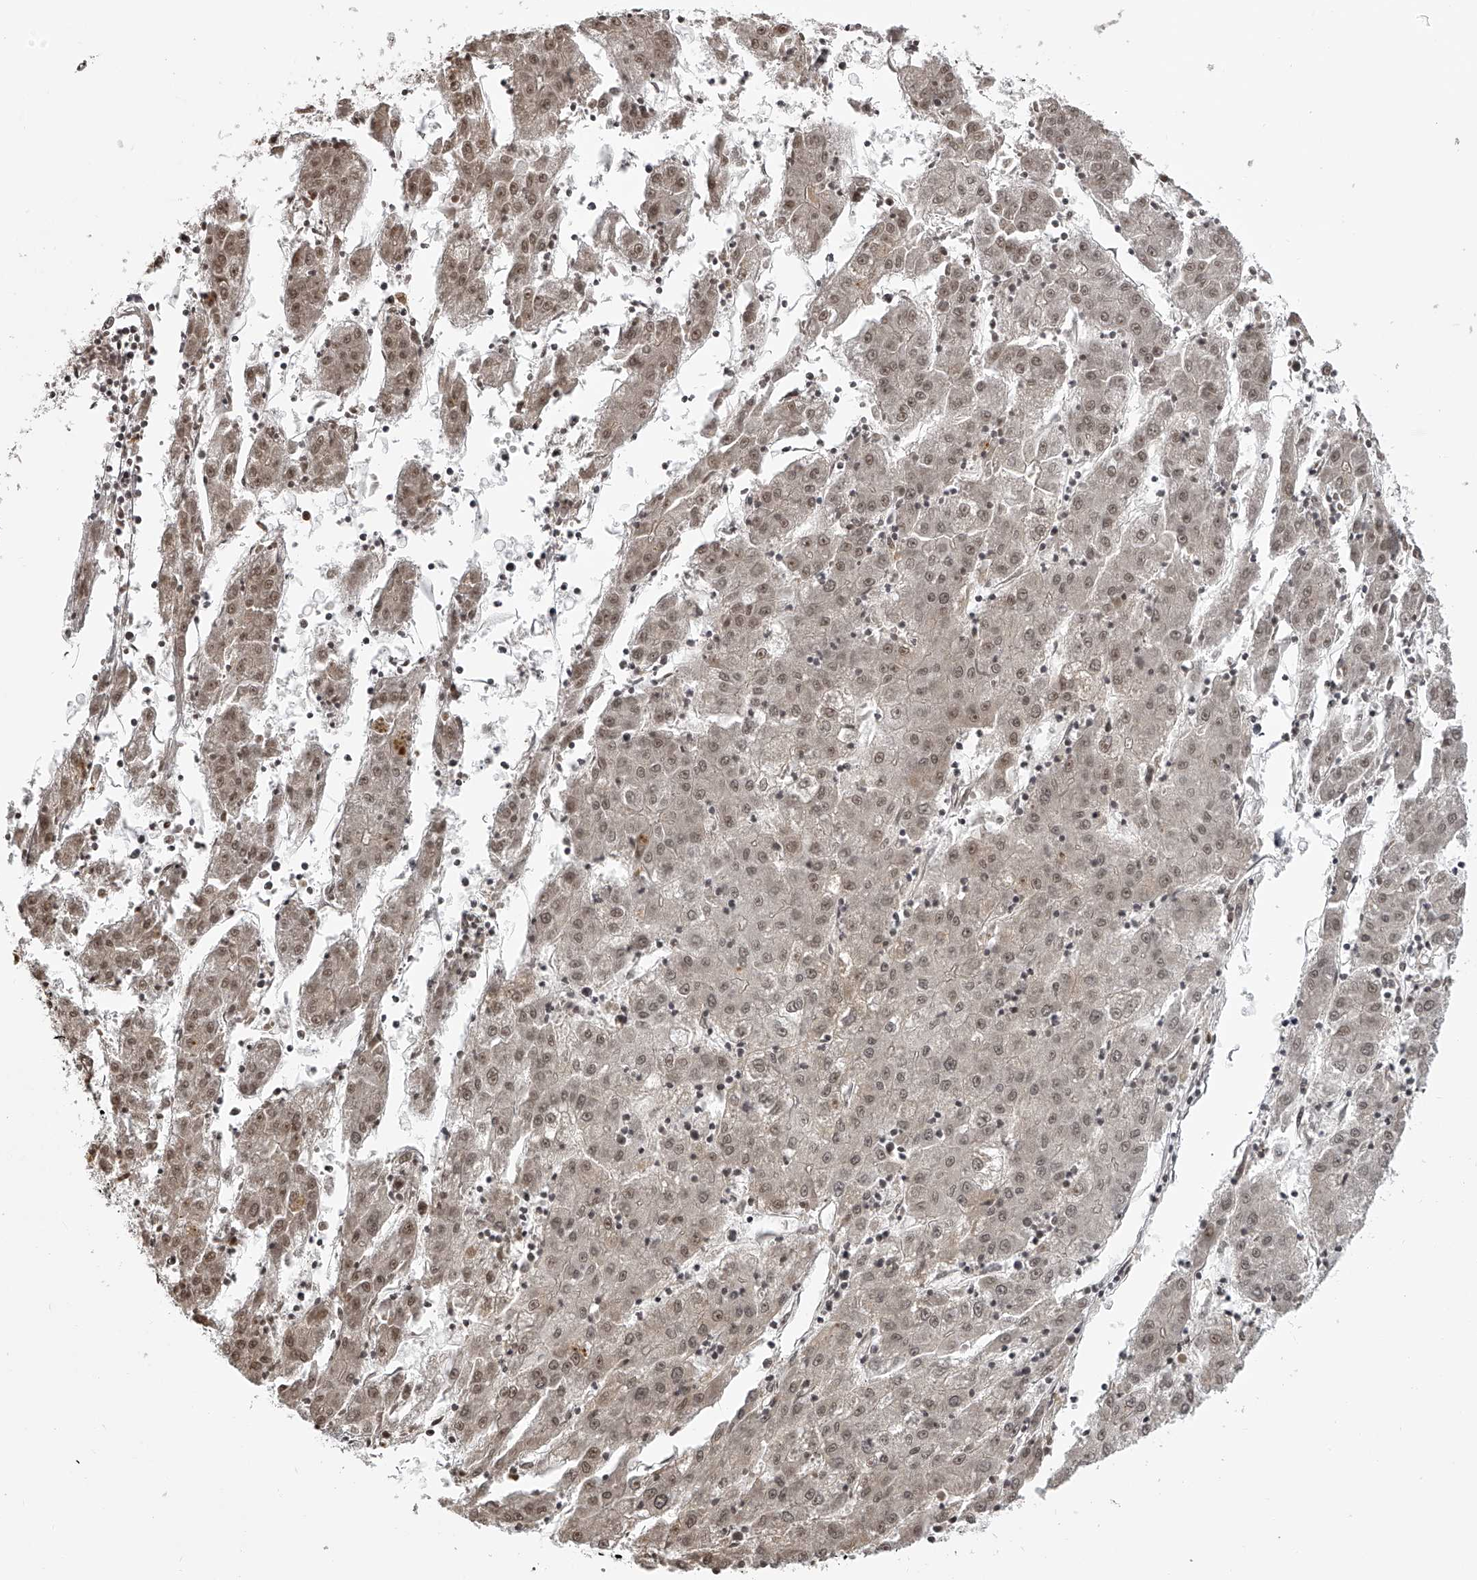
{"staining": {"intensity": "moderate", "quantity": ">75%", "location": "nuclear"}, "tissue": "liver cancer", "cell_type": "Tumor cells", "image_type": "cancer", "snomed": [{"axis": "morphology", "description": "Carcinoma, Hepatocellular, NOS"}, {"axis": "topography", "description": "Liver"}], "caption": "The immunohistochemical stain highlights moderate nuclear expression in tumor cells of hepatocellular carcinoma (liver) tissue.", "gene": "ODF2L", "patient": {"sex": "male", "age": 72}}